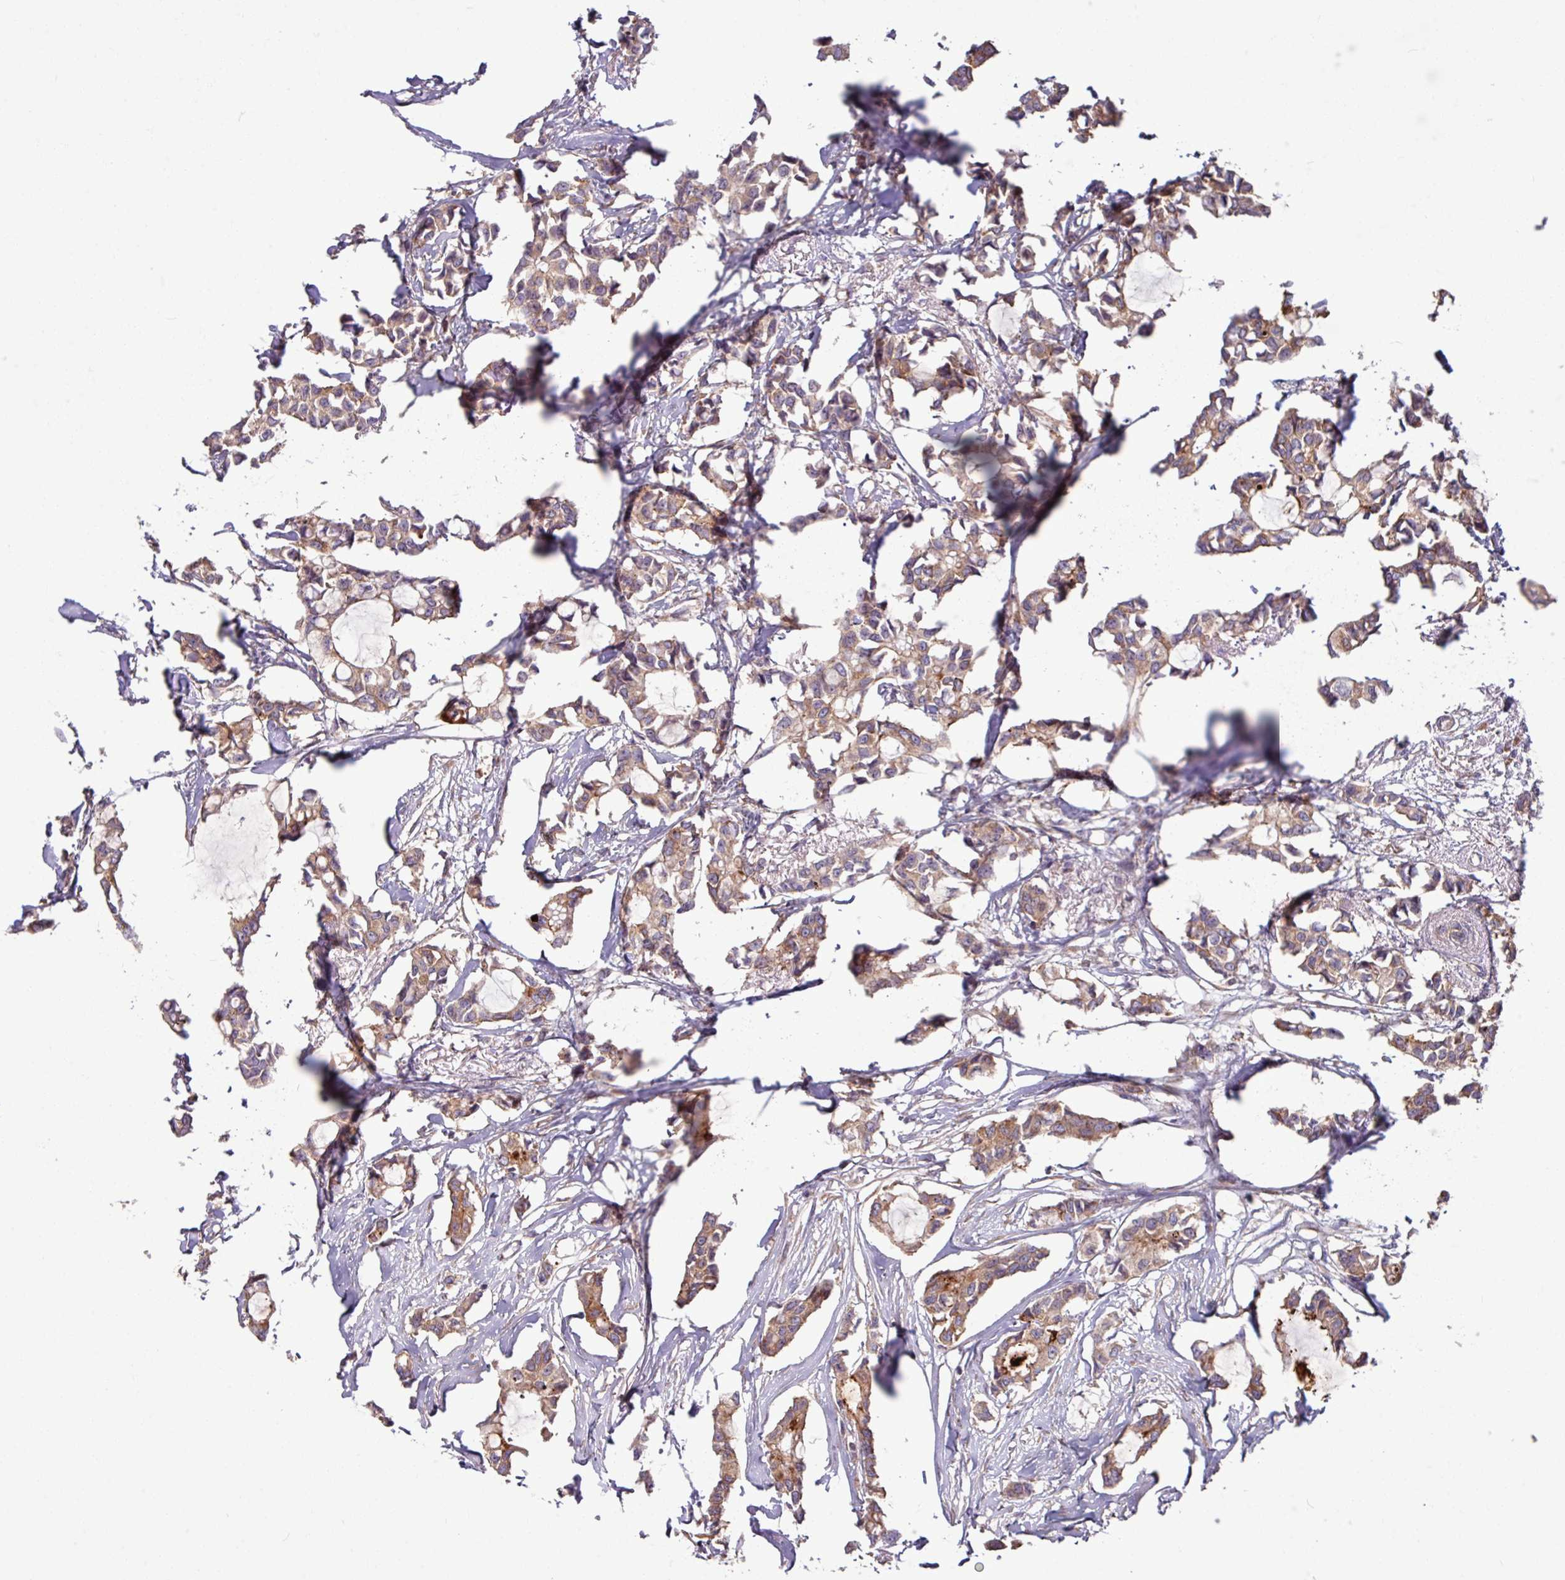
{"staining": {"intensity": "strong", "quantity": ">75%", "location": "cytoplasmic/membranous"}, "tissue": "breast cancer", "cell_type": "Tumor cells", "image_type": "cancer", "snomed": [{"axis": "morphology", "description": "Duct carcinoma"}, {"axis": "topography", "description": "Breast"}], "caption": "High-power microscopy captured an IHC micrograph of breast cancer, revealing strong cytoplasmic/membranous expression in approximately >75% of tumor cells.", "gene": "LSM12", "patient": {"sex": "female", "age": 73}}